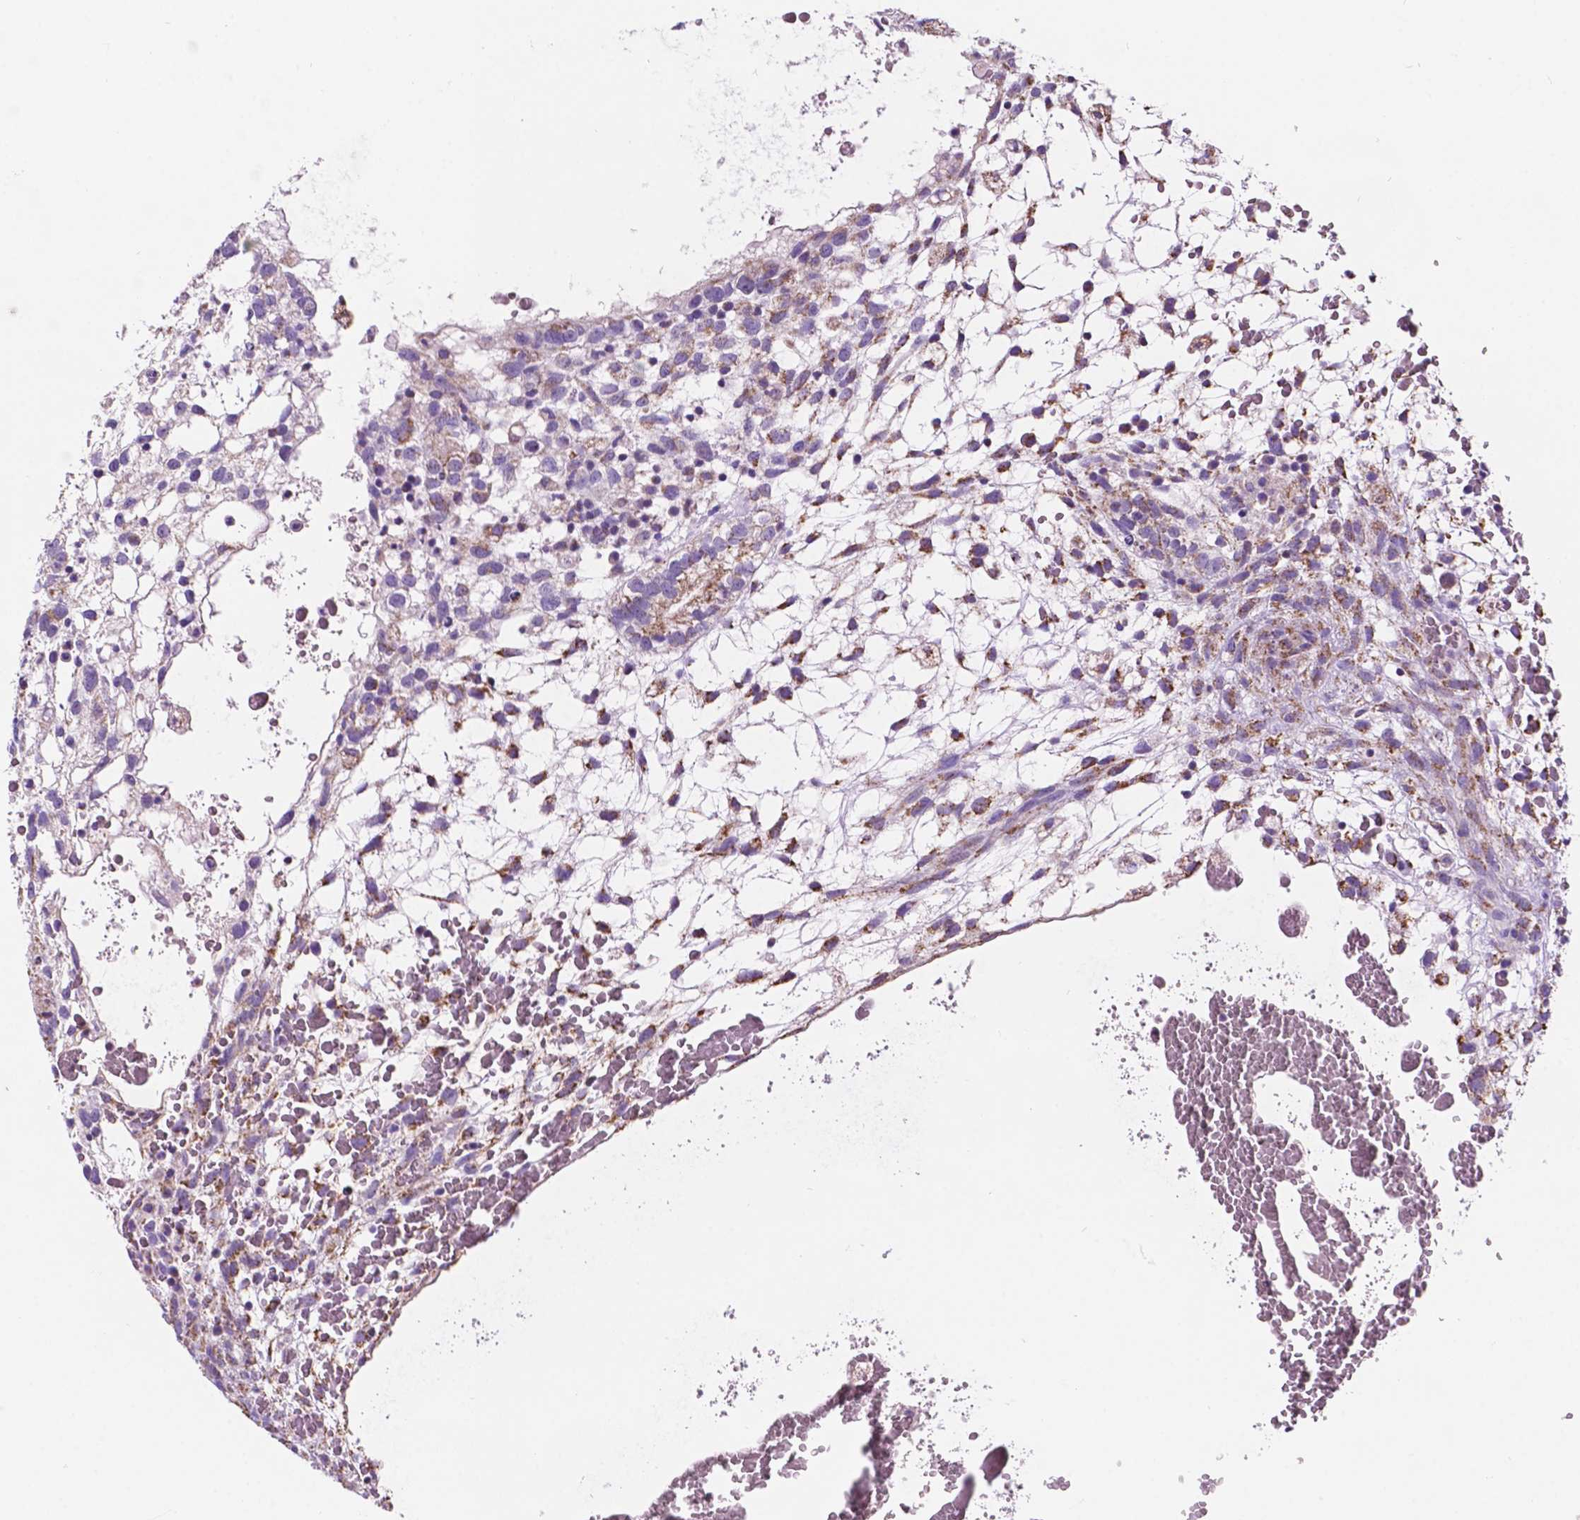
{"staining": {"intensity": "negative", "quantity": "none", "location": "none"}, "tissue": "testis cancer", "cell_type": "Tumor cells", "image_type": "cancer", "snomed": [{"axis": "morphology", "description": "Normal tissue, NOS"}, {"axis": "morphology", "description": "Carcinoma, Embryonal, NOS"}, {"axis": "topography", "description": "Testis"}], "caption": "An image of embryonal carcinoma (testis) stained for a protein displays no brown staining in tumor cells.", "gene": "TRPV5", "patient": {"sex": "male", "age": 32}}